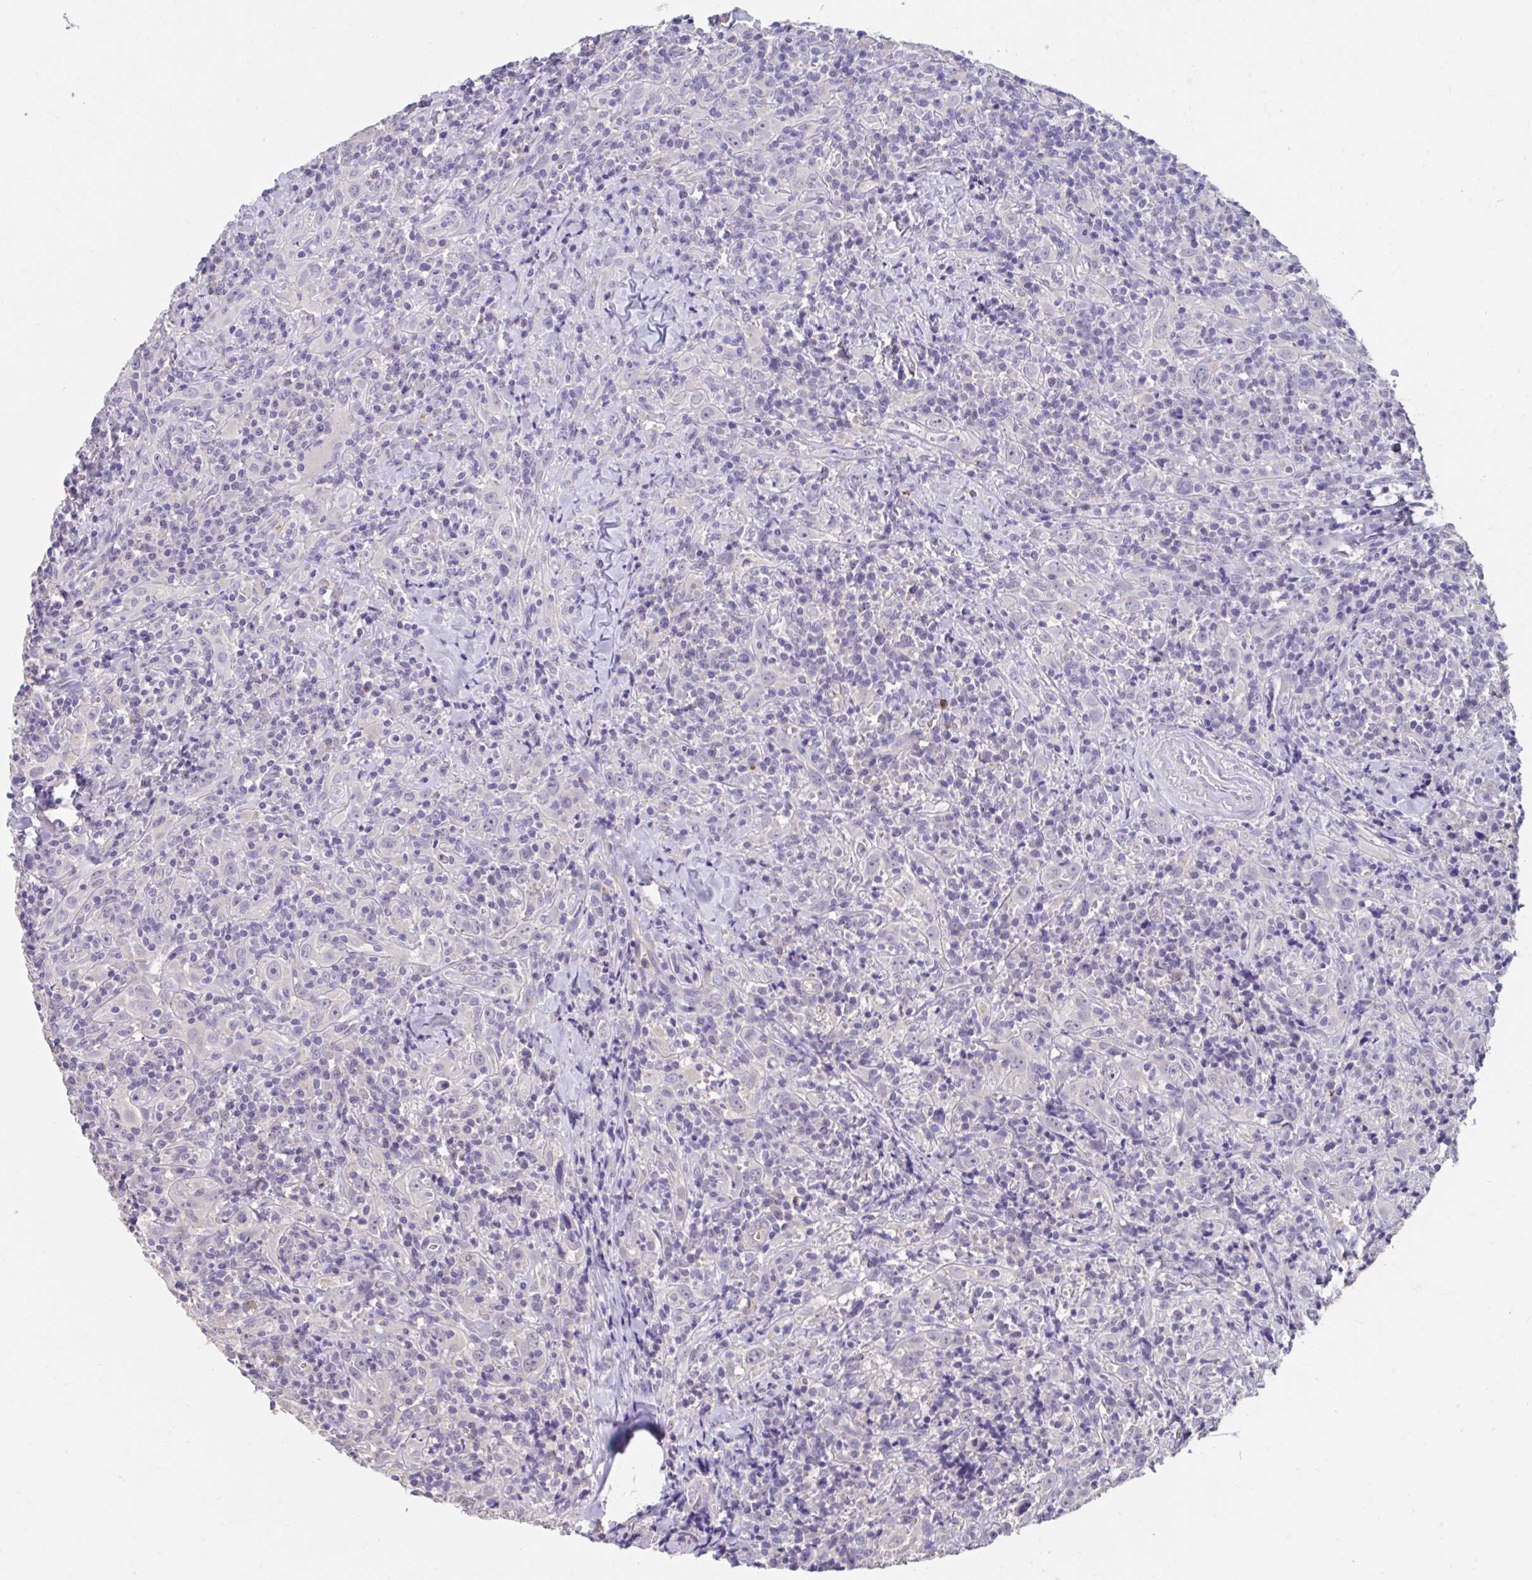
{"staining": {"intensity": "negative", "quantity": "none", "location": "none"}, "tissue": "head and neck cancer", "cell_type": "Tumor cells", "image_type": "cancer", "snomed": [{"axis": "morphology", "description": "Squamous cell carcinoma, NOS"}, {"axis": "topography", "description": "Head-Neck"}], "caption": "Squamous cell carcinoma (head and neck) was stained to show a protein in brown. There is no significant staining in tumor cells. Nuclei are stained in blue.", "gene": "GPR162", "patient": {"sex": "female", "age": 95}}